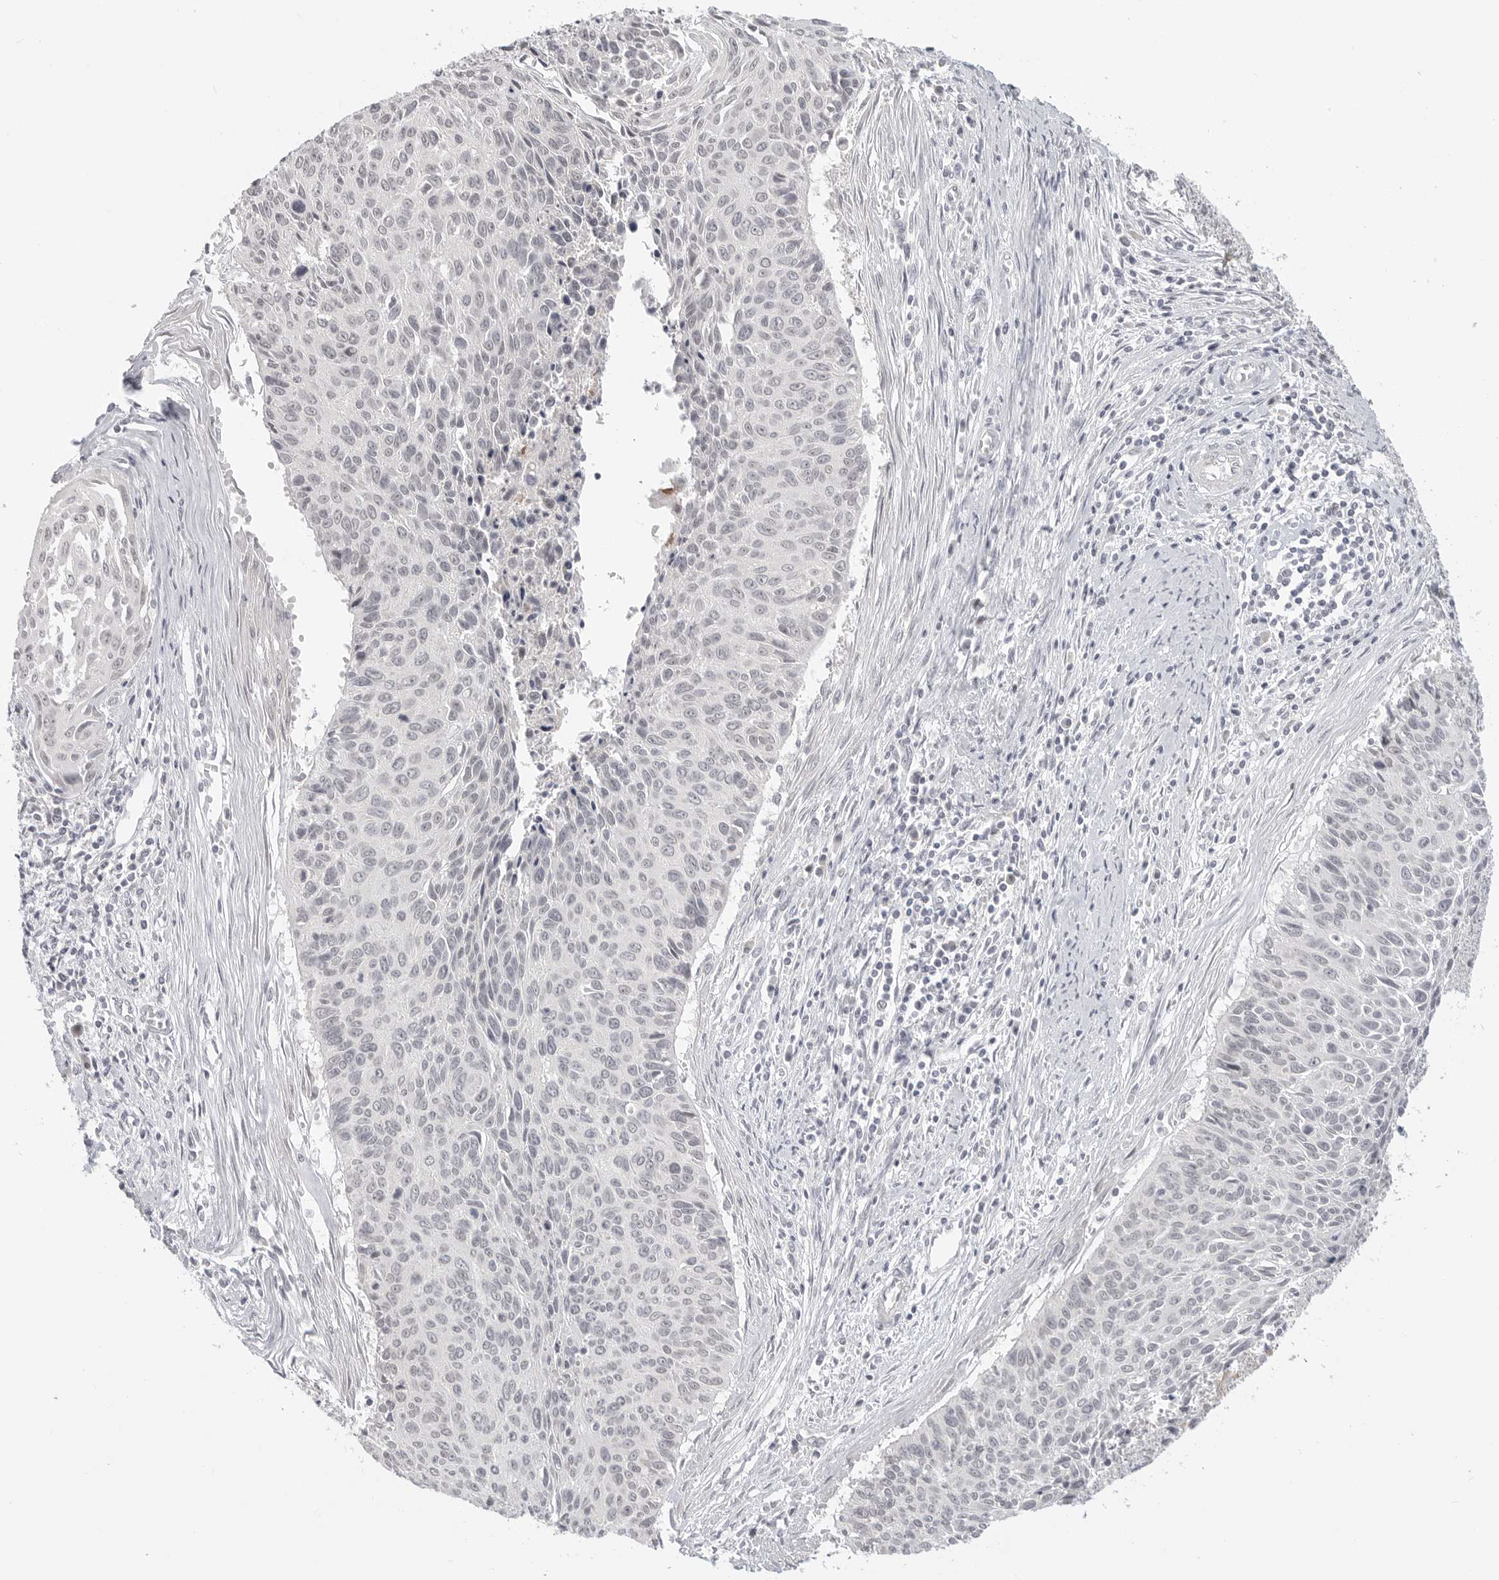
{"staining": {"intensity": "negative", "quantity": "none", "location": "none"}, "tissue": "cervical cancer", "cell_type": "Tumor cells", "image_type": "cancer", "snomed": [{"axis": "morphology", "description": "Squamous cell carcinoma, NOS"}, {"axis": "topography", "description": "Cervix"}], "caption": "Immunohistochemistry of cervical cancer exhibits no expression in tumor cells.", "gene": "KLK11", "patient": {"sex": "female", "age": 55}}